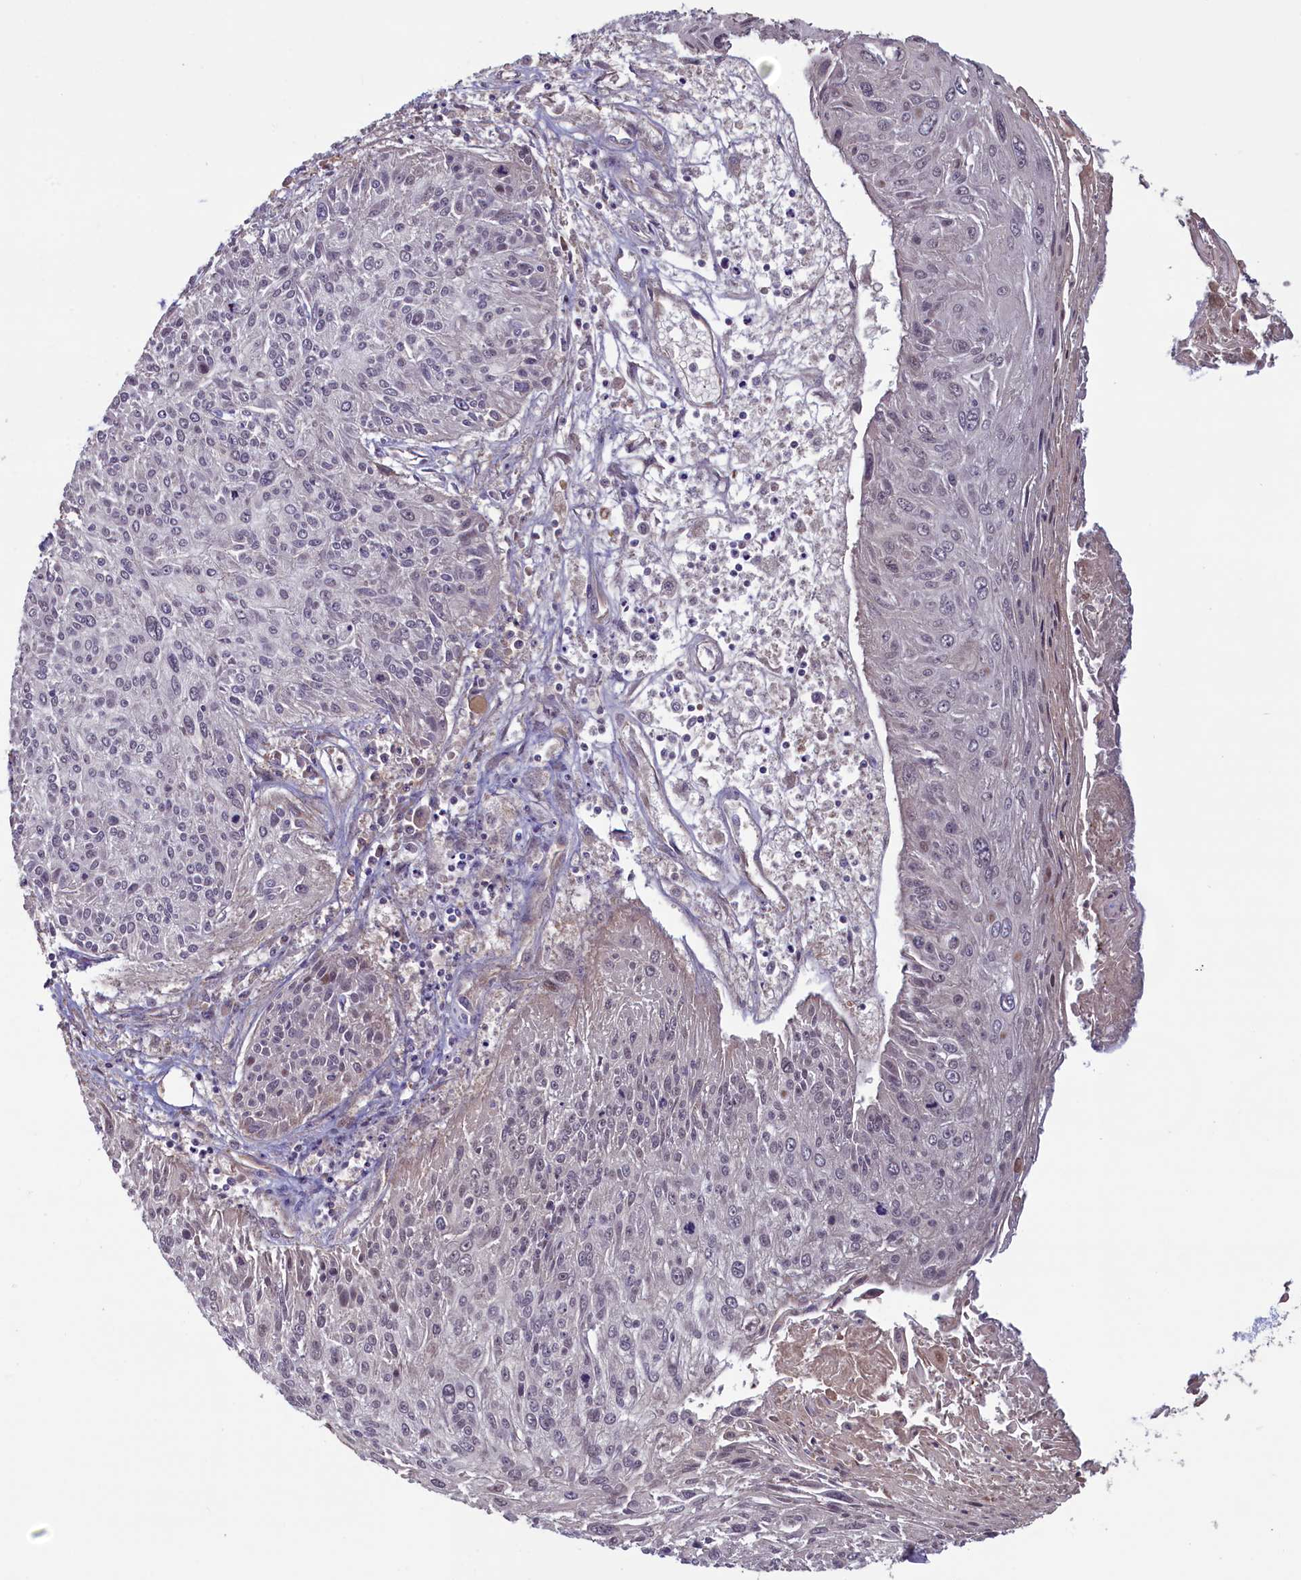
{"staining": {"intensity": "negative", "quantity": "none", "location": "none"}, "tissue": "cervical cancer", "cell_type": "Tumor cells", "image_type": "cancer", "snomed": [{"axis": "morphology", "description": "Squamous cell carcinoma, NOS"}, {"axis": "topography", "description": "Cervix"}], "caption": "Tumor cells are negative for brown protein staining in squamous cell carcinoma (cervical).", "gene": "CIAO2B", "patient": {"sex": "female", "age": 51}}